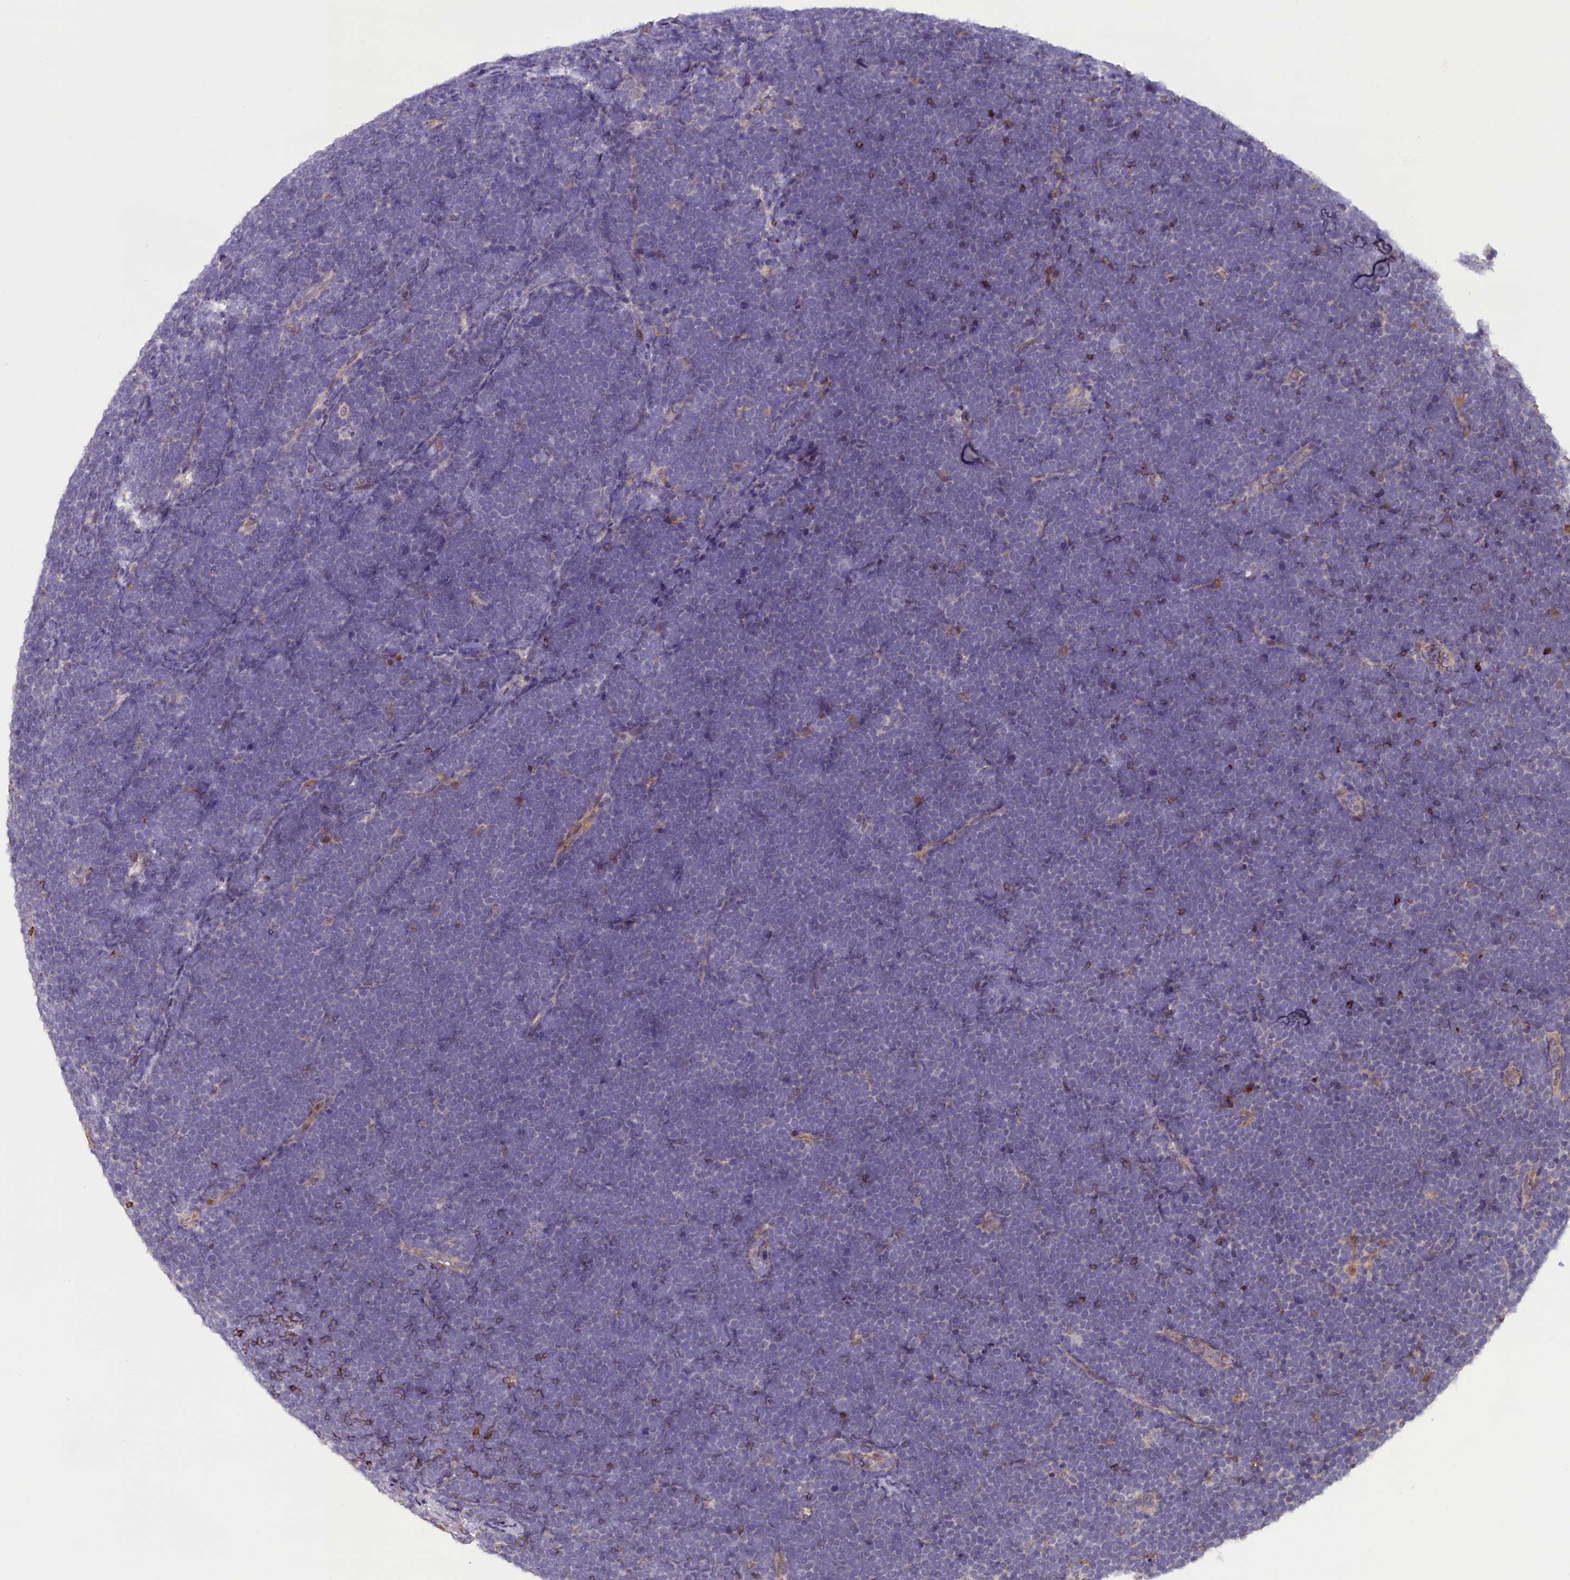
{"staining": {"intensity": "negative", "quantity": "none", "location": "none"}, "tissue": "lymphoma", "cell_type": "Tumor cells", "image_type": "cancer", "snomed": [{"axis": "morphology", "description": "Malignant lymphoma, non-Hodgkin's type, High grade"}, {"axis": "topography", "description": "Lymph node"}], "caption": "There is no significant positivity in tumor cells of lymphoma.", "gene": "CCDC9B", "patient": {"sex": "male", "age": 13}}